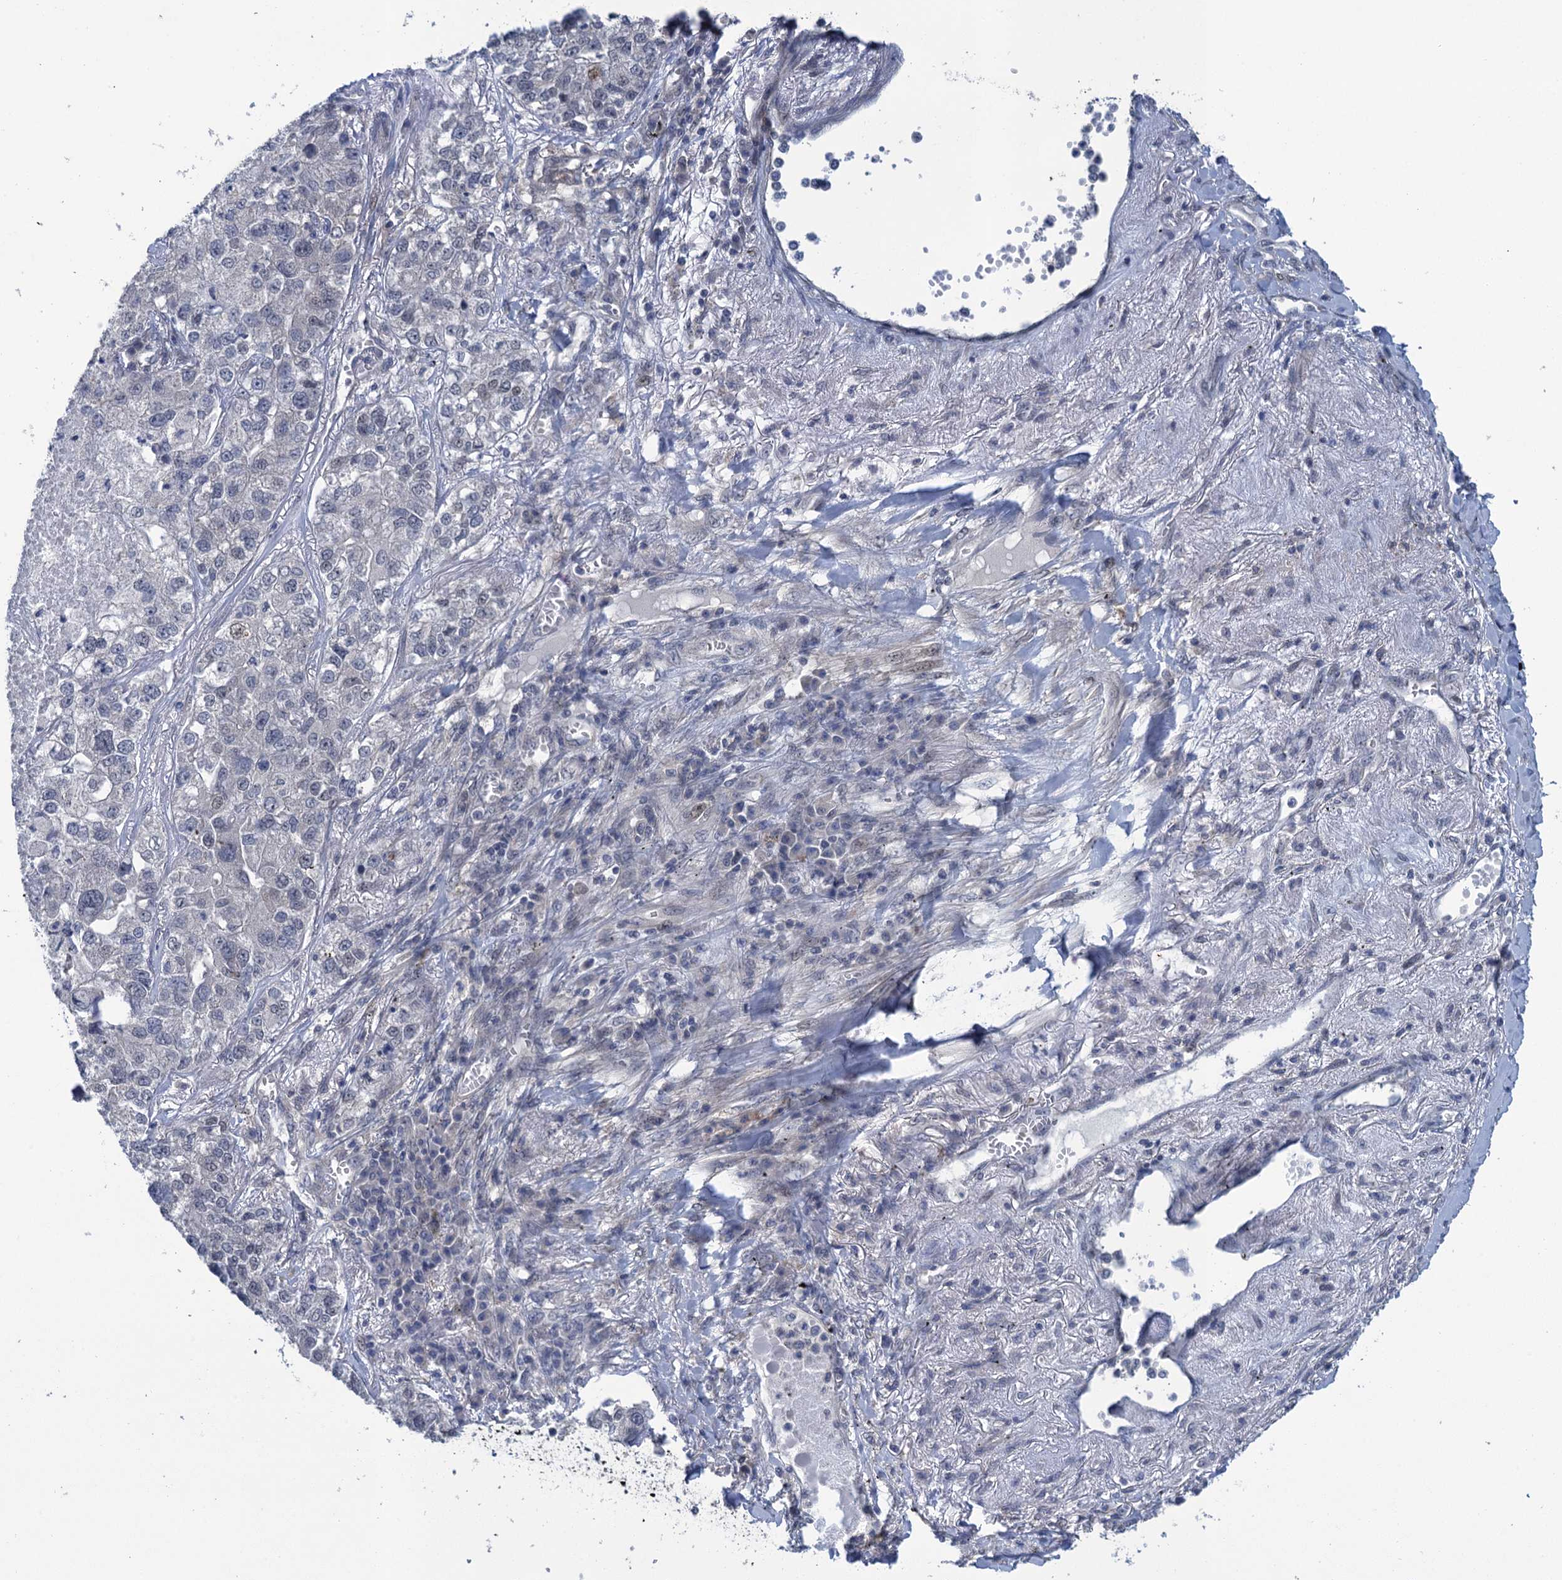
{"staining": {"intensity": "negative", "quantity": "none", "location": "none"}, "tissue": "lung cancer", "cell_type": "Tumor cells", "image_type": "cancer", "snomed": [{"axis": "morphology", "description": "Adenocarcinoma, NOS"}, {"axis": "topography", "description": "Lung"}], "caption": "Immunohistochemistry (IHC) histopathology image of lung cancer (adenocarcinoma) stained for a protein (brown), which exhibits no expression in tumor cells.", "gene": "MRFAP1", "patient": {"sex": "male", "age": 49}}